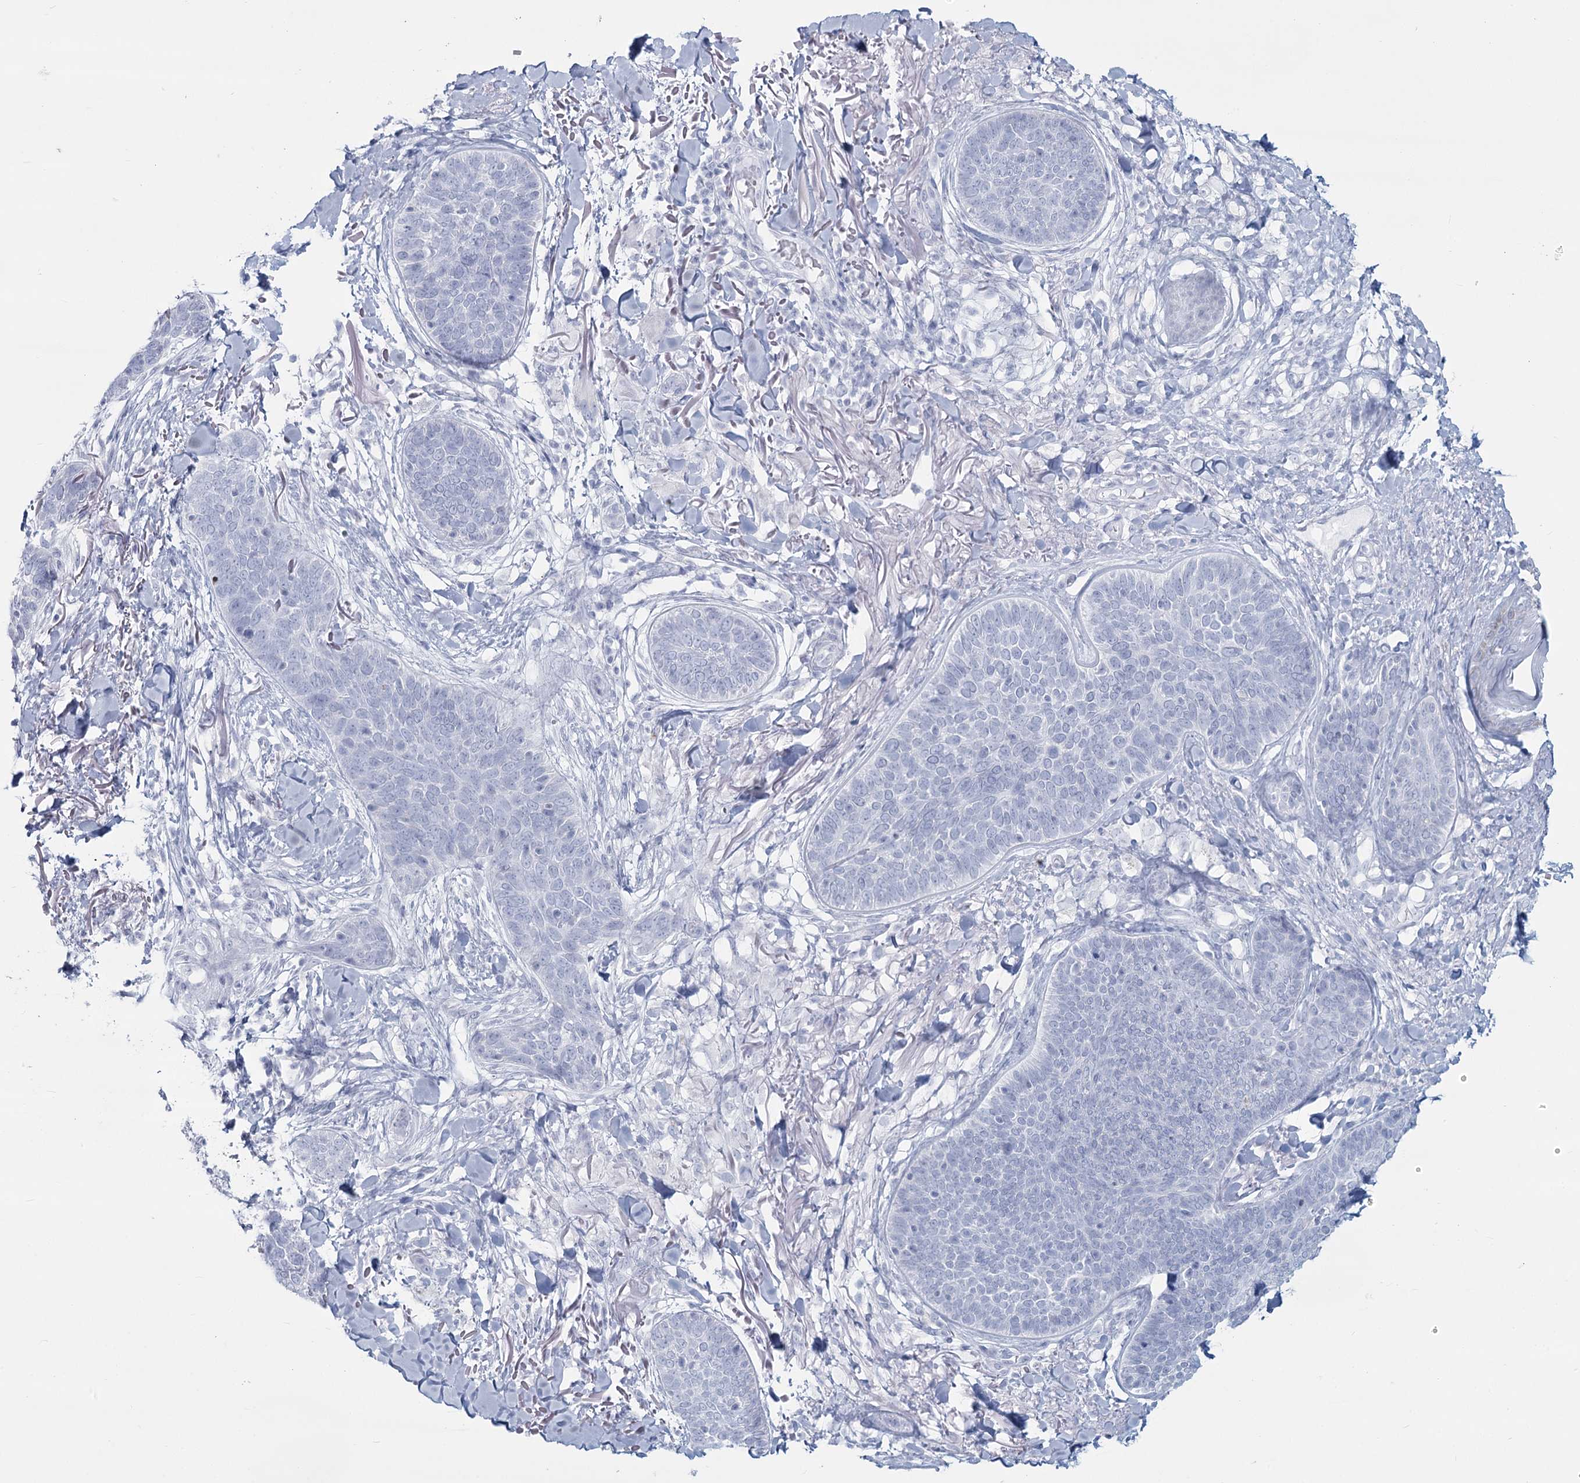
{"staining": {"intensity": "negative", "quantity": "none", "location": "none"}, "tissue": "skin cancer", "cell_type": "Tumor cells", "image_type": "cancer", "snomed": [{"axis": "morphology", "description": "Basal cell carcinoma"}, {"axis": "topography", "description": "Skin"}], "caption": "Skin cancer was stained to show a protein in brown. There is no significant staining in tumor cells.", "gene": "SLC6A19", "patient": {"sex": "male", "age": 85}}